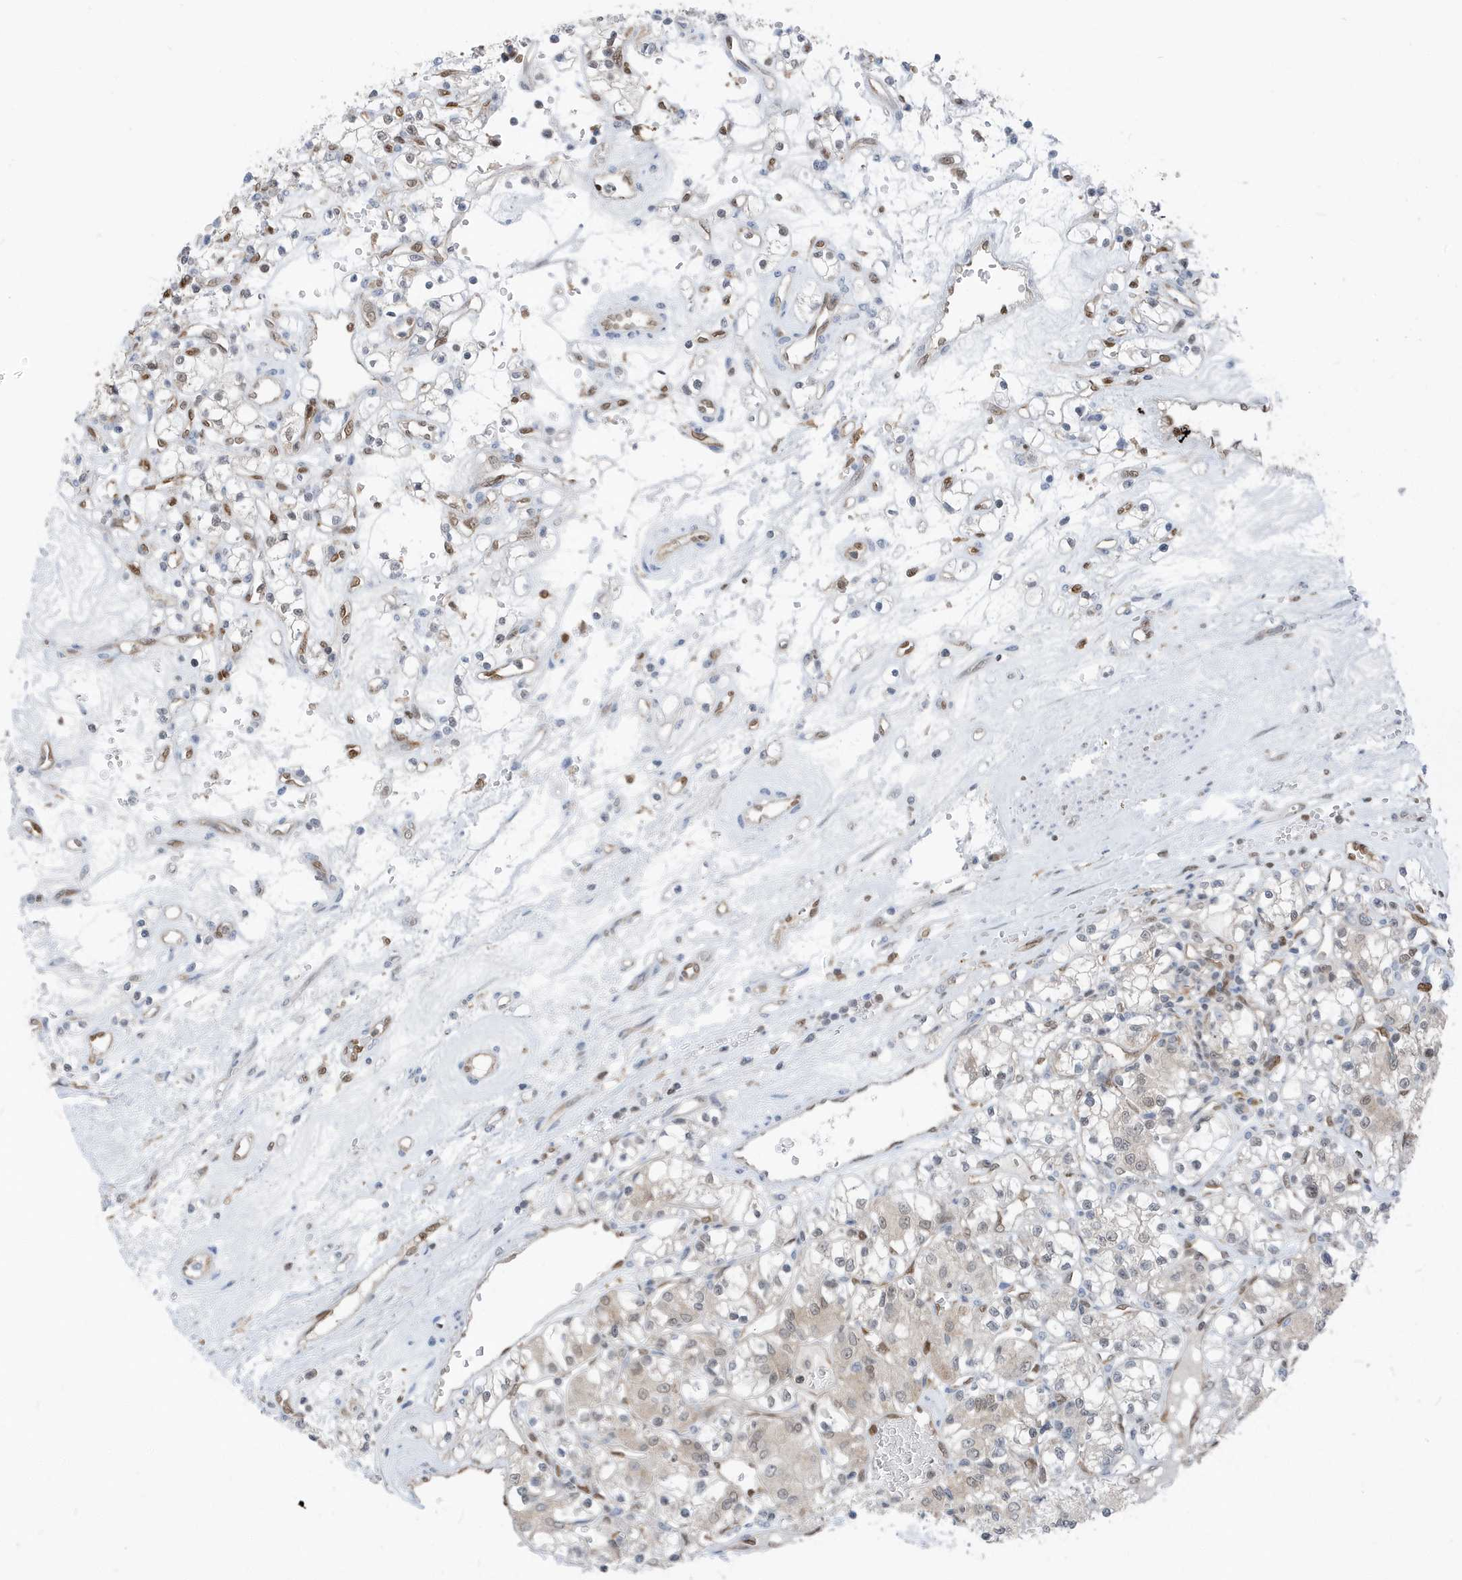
{"staining": {"intensity": "weak", "quantity": "25%-75%", "location": "cytoplasmic/membranous,nuclear"}, "tissue": "renal cancer", "cell_type": "Tumor cells", "image_type": "cancer", "snomed": [{"axis": "morphology", "description": "Adenocarcinoma, NOS"}, {"axis": "topography", "description": "Kidney"}], "caption": "This is a photomicrograph of IHC staining of renal adenocarcinoma, which shows weak expression in the cytoplasmic/membranous and nuclear of tumor cells.", "gene": "NCOA7", "patient": {"sex": "female", "age": 59}}